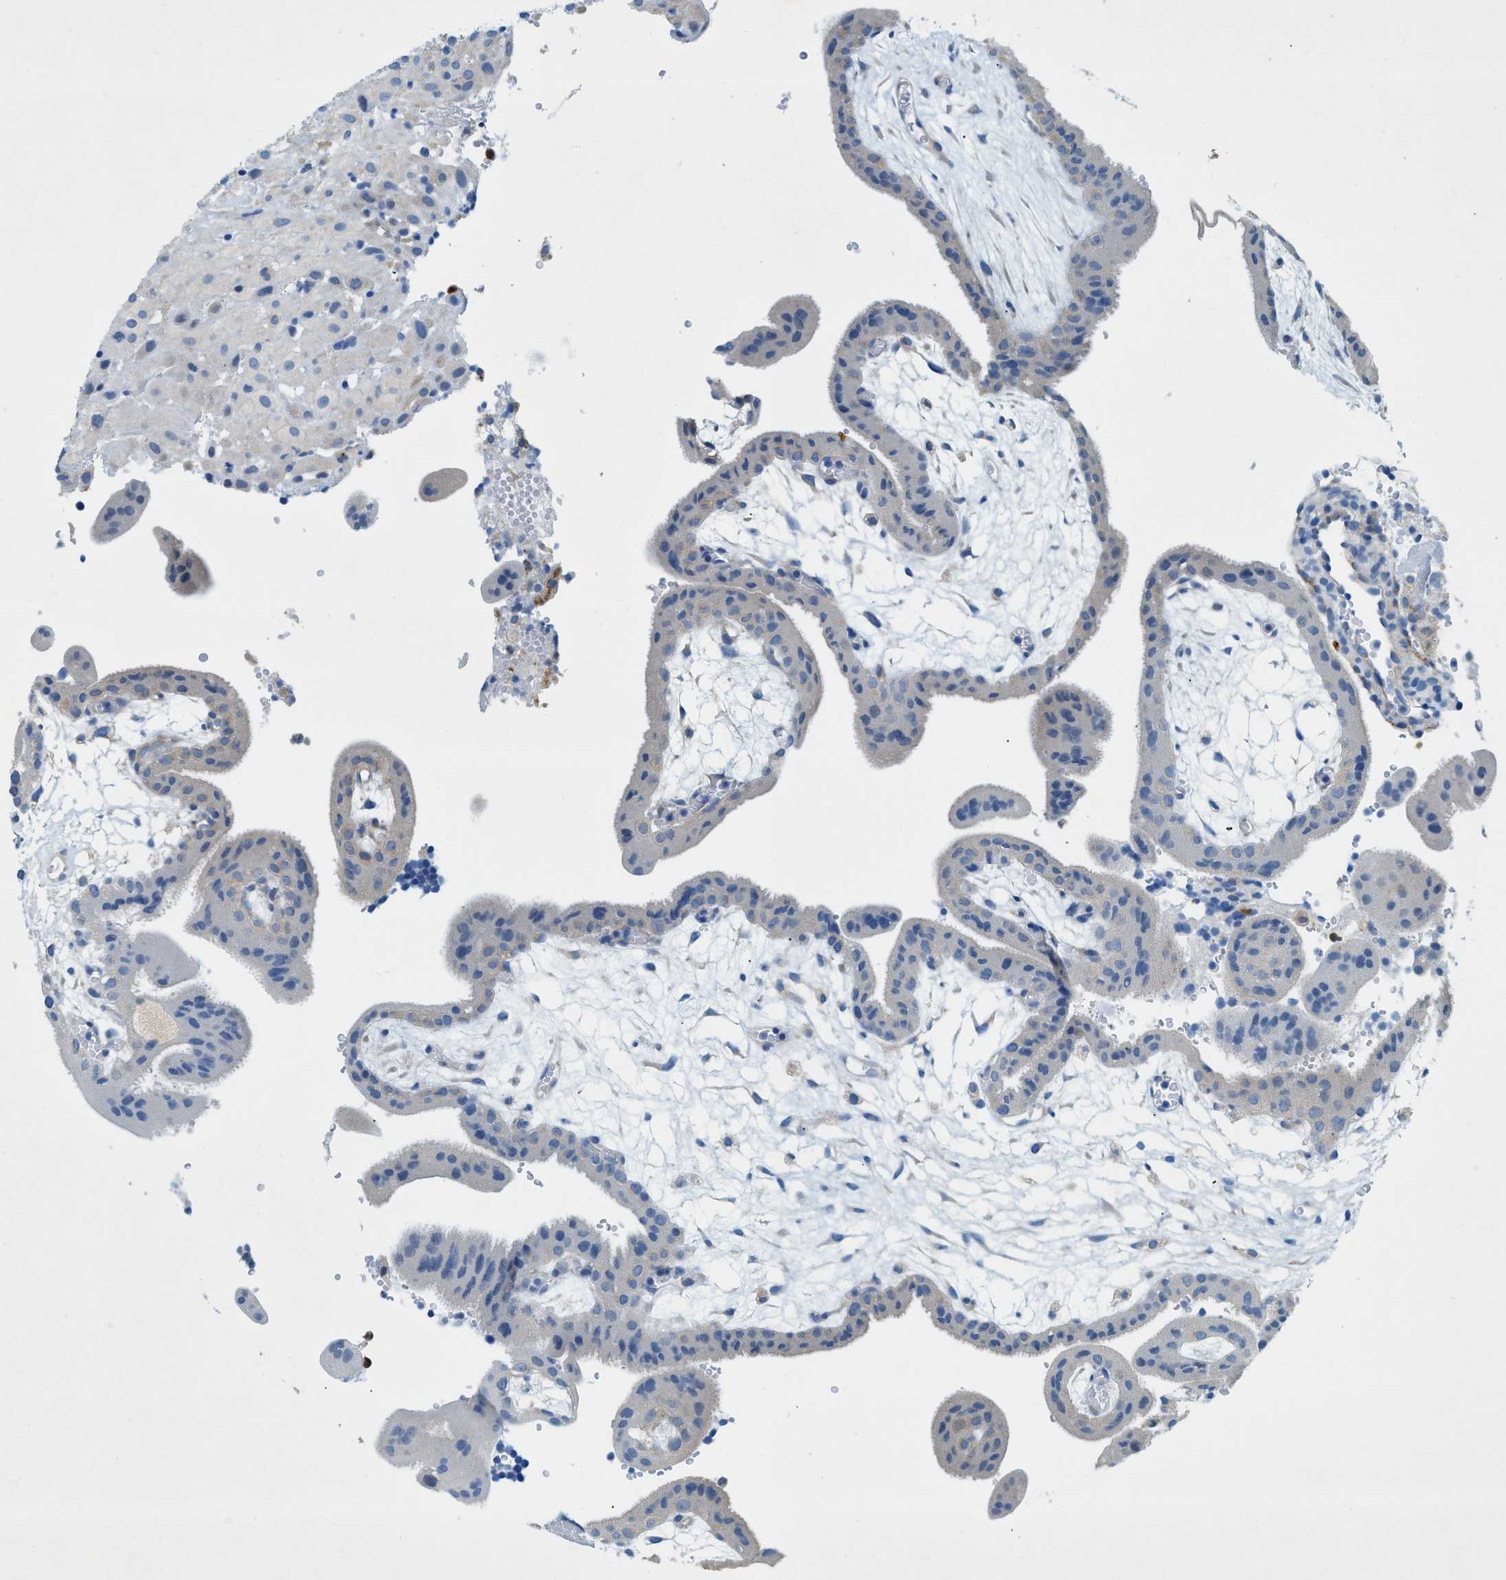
{"staining": {"intensity": "negative", "quantity": "none", "location": "none"}, "tissue": "placenta", "cell_type": "Decidual cells", "image_type": "normal", "snomed": [{"axis": "morphology", "description": "Normal tissue, NOS"}, {"axis": "topography", "description": "Placenta"}], "caption": "The image shows no significant positivity in decidual cells of placenta.", "gene": "ZDHHC13", "patient": {"sex": "female", "age": 18}}